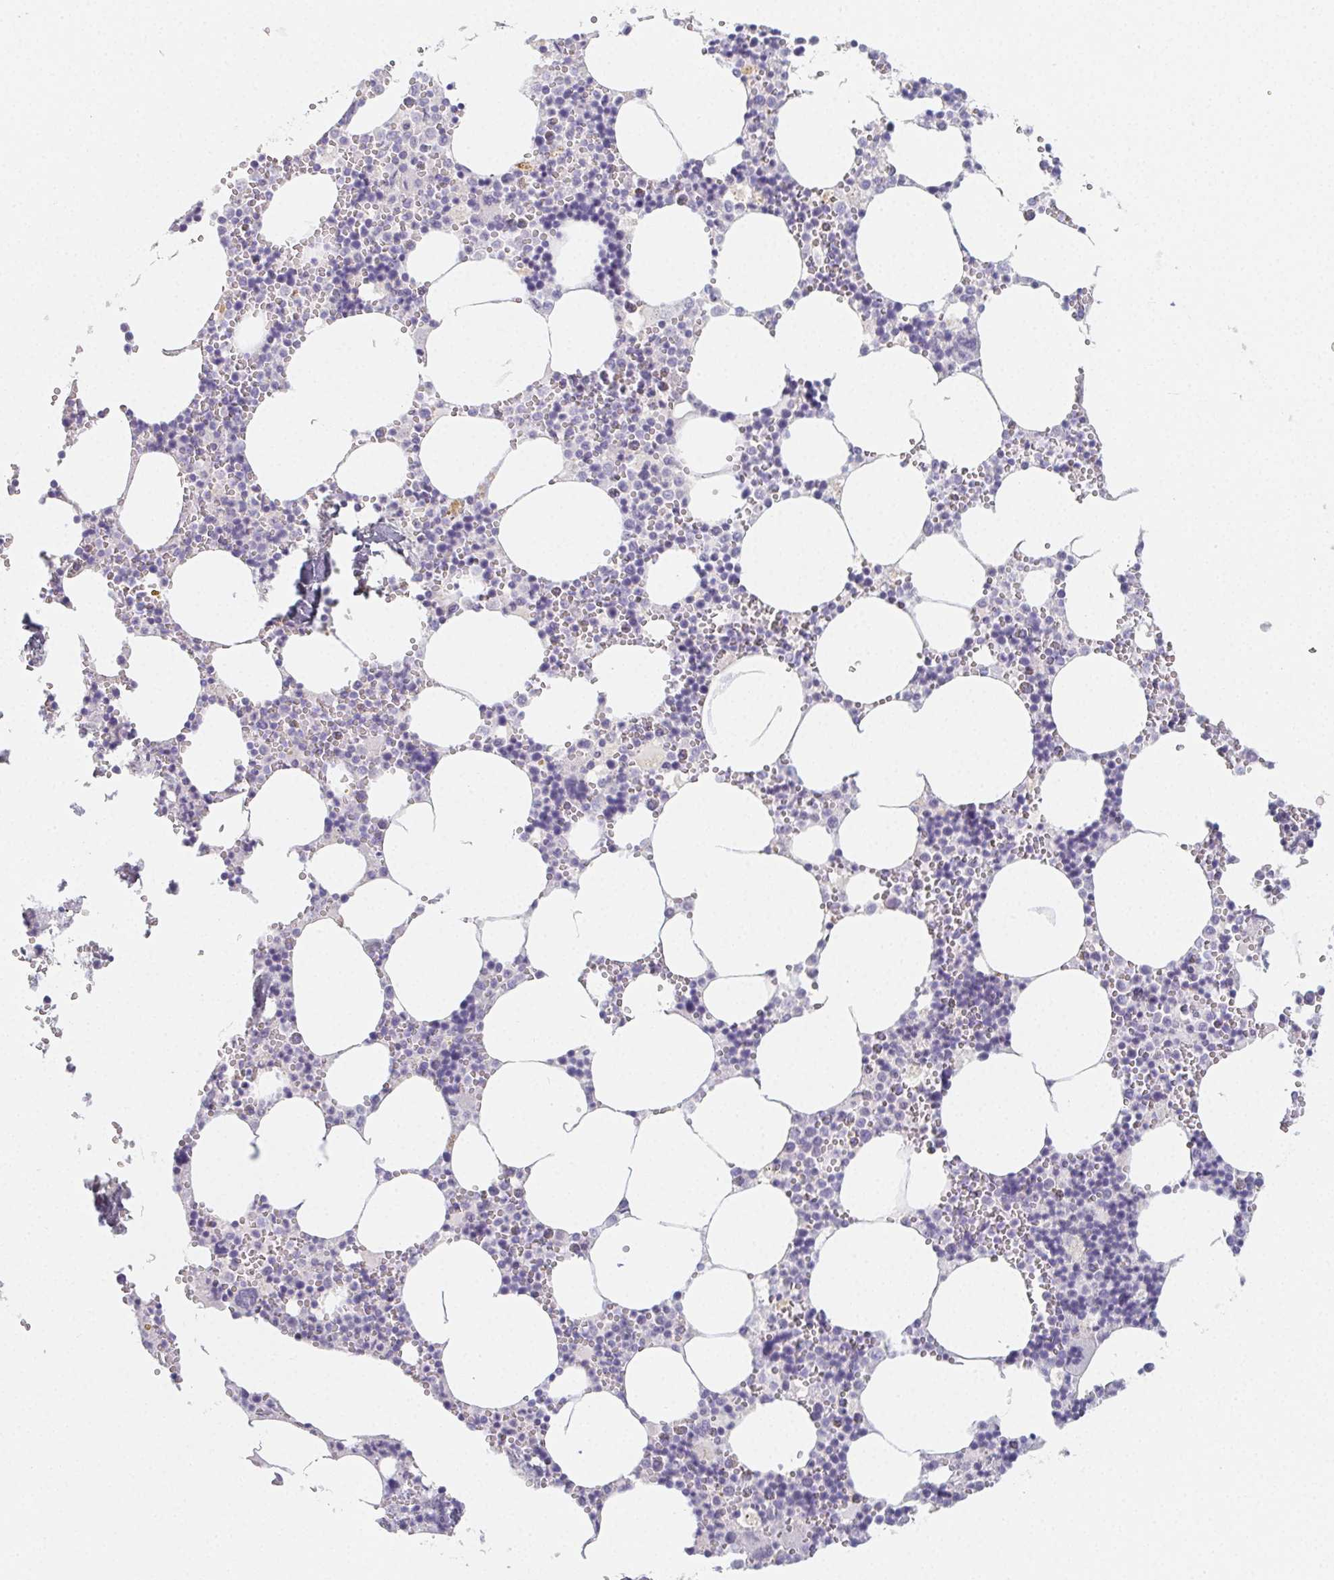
{"staining": {"intensity": "negative", "quantity": "none", "location": "none"}, "tissue": "bone marrow", "cell_type": "Hematopoietic cells", "image_type": "normal", "snomed": [{"axis": "morphology", "description": "Normal tissue, NOS"}, {"axis": "topography", "description": "Bone marrow"}], "caption": "IHC micrograph of benign bone marrow stained for a protein (brown), which demonstrates no positivity in hematopoietic cells.", "gene": "GLIPR1L1", "patient": {"sex": "male", "age": 54}}